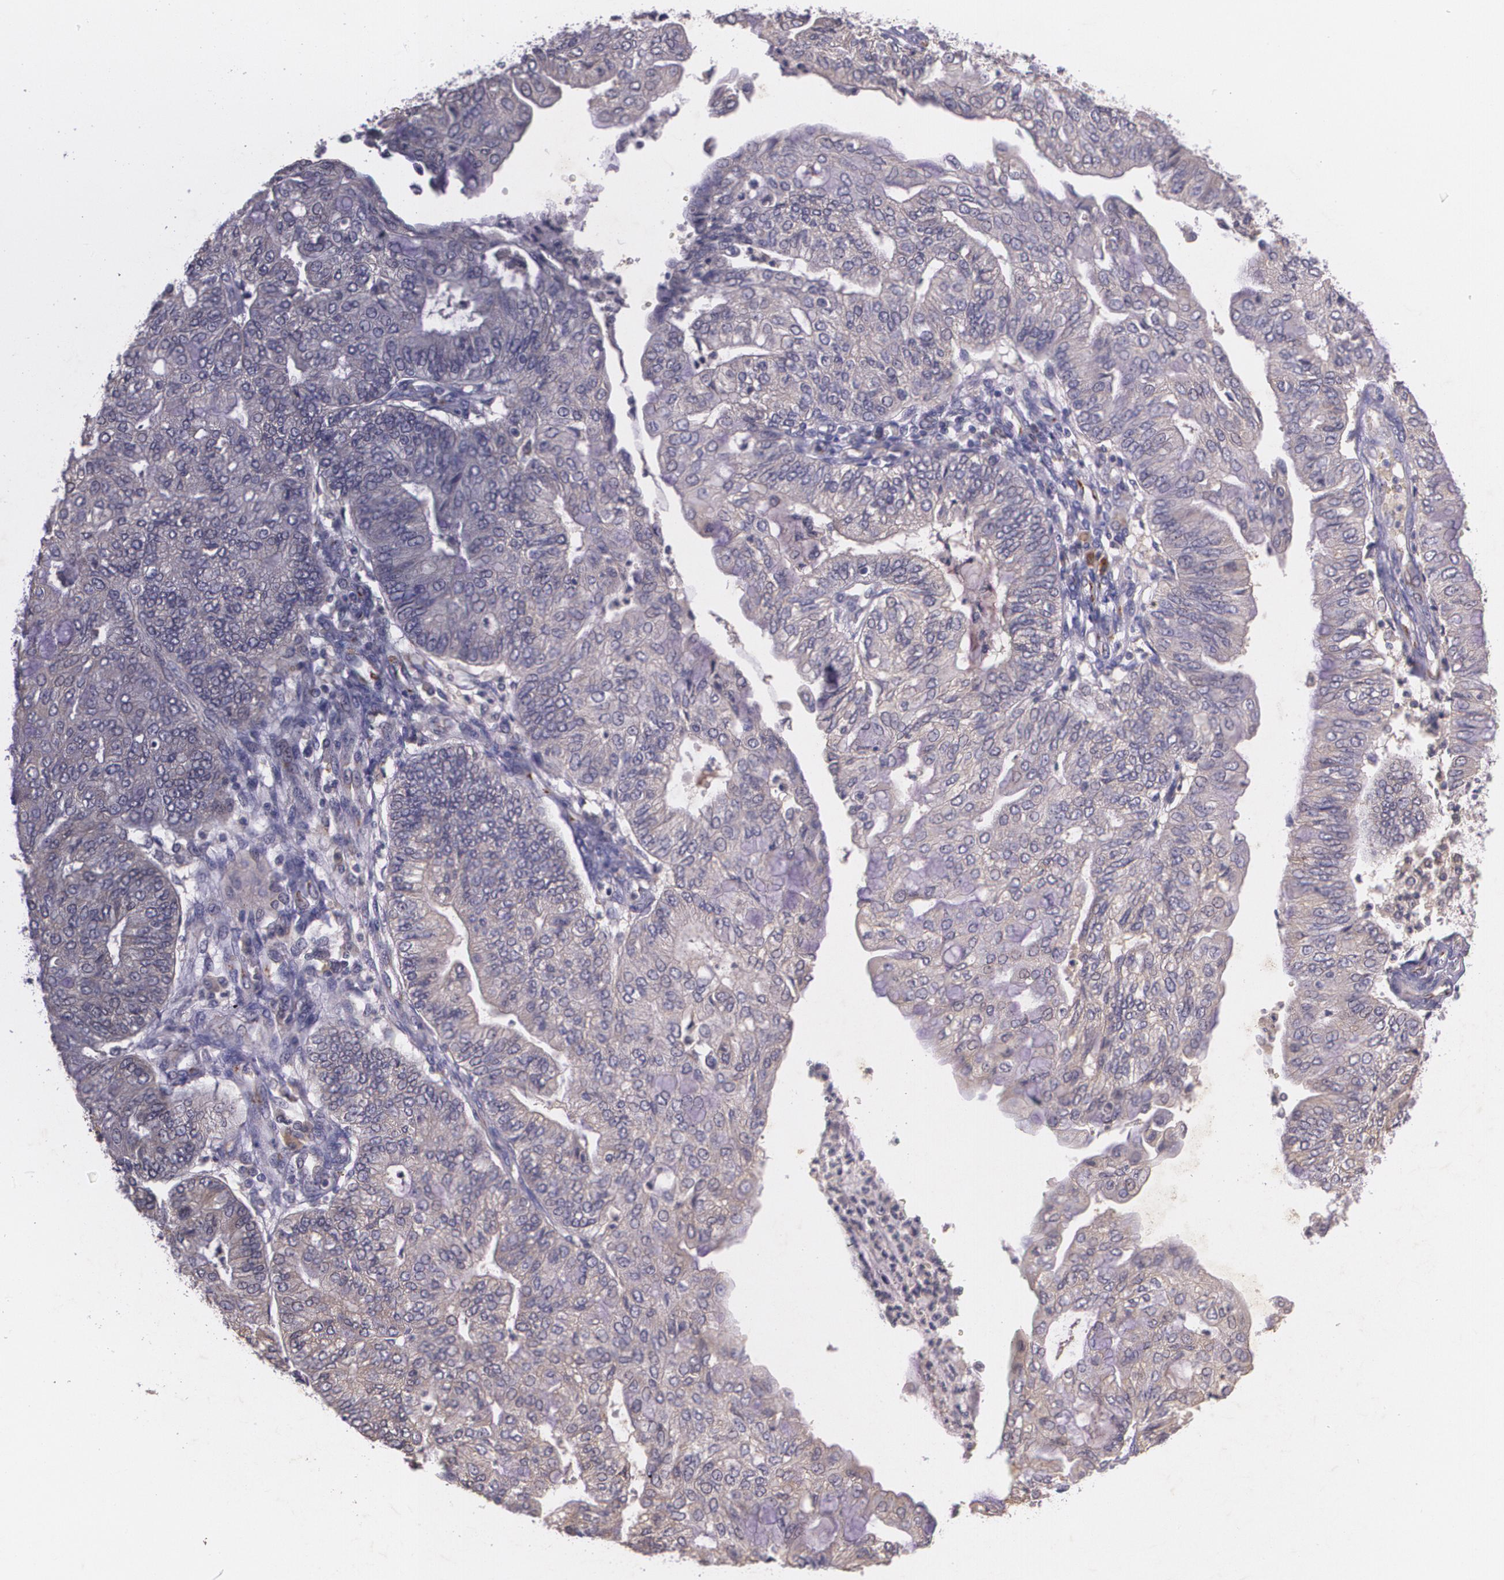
{"staining": {"intensity": "weak", "quantity": ">75%", "location": "cytoplasmic/membranous"}, "tissue": "endometrial cancer", "cell_type": "Tumor cells", "image_type": "cancer", "snomed": [{"axis": "morphology", "description": "Adenocarcinoma, NOS"}, {"axis": "topography", "description": "Endometrium"}], "caption": "Immunohistochemistry of endometrial adenocarcinoma displays low levels of weak cytoplasmic/membranous staining in about >75% of tumor cells. The protein of interest is shown in brown color, while the nuclei are stained blue.", "gene": "TM4SF1", "patient": {"sex": "female", "age": 59}}